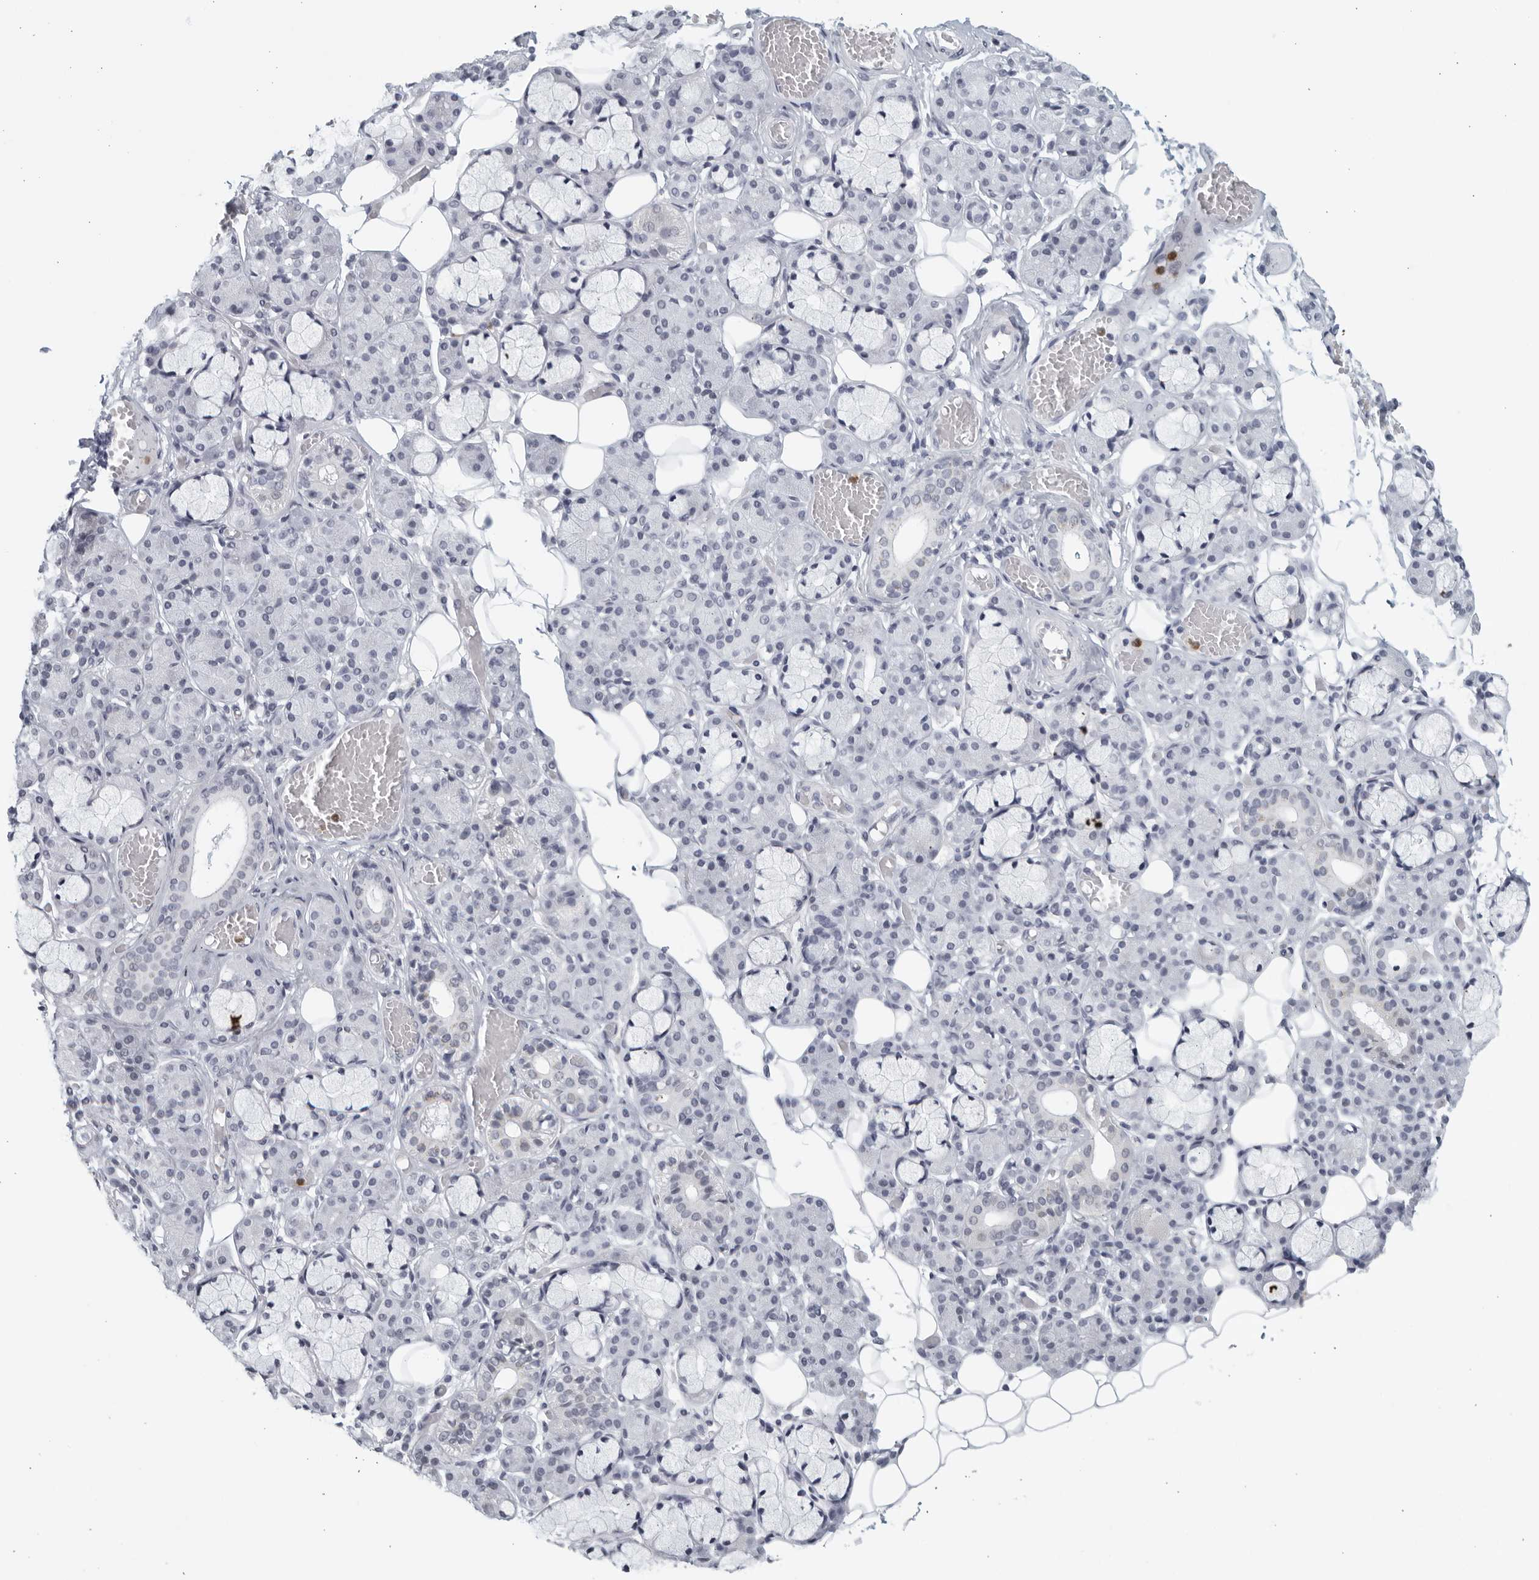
{"staining": {"intensity": "negative", "quantity": "none", "location": "none"}, "tissue": "salivary gland", "cell_type": "Glandular cells", "image_type": "normal", "snomed": [{"axis": "morphology", "description": "Normal tissue, NOS"}, {"axis": "topography", "description": "Salivary gland"}], "caption": "This is a micrograph of IHC staining of benign salivary gland, which shows no positivity in glandular cells.", "gene": "KLK7", "patient": {"sex": "male", "age": 63}}